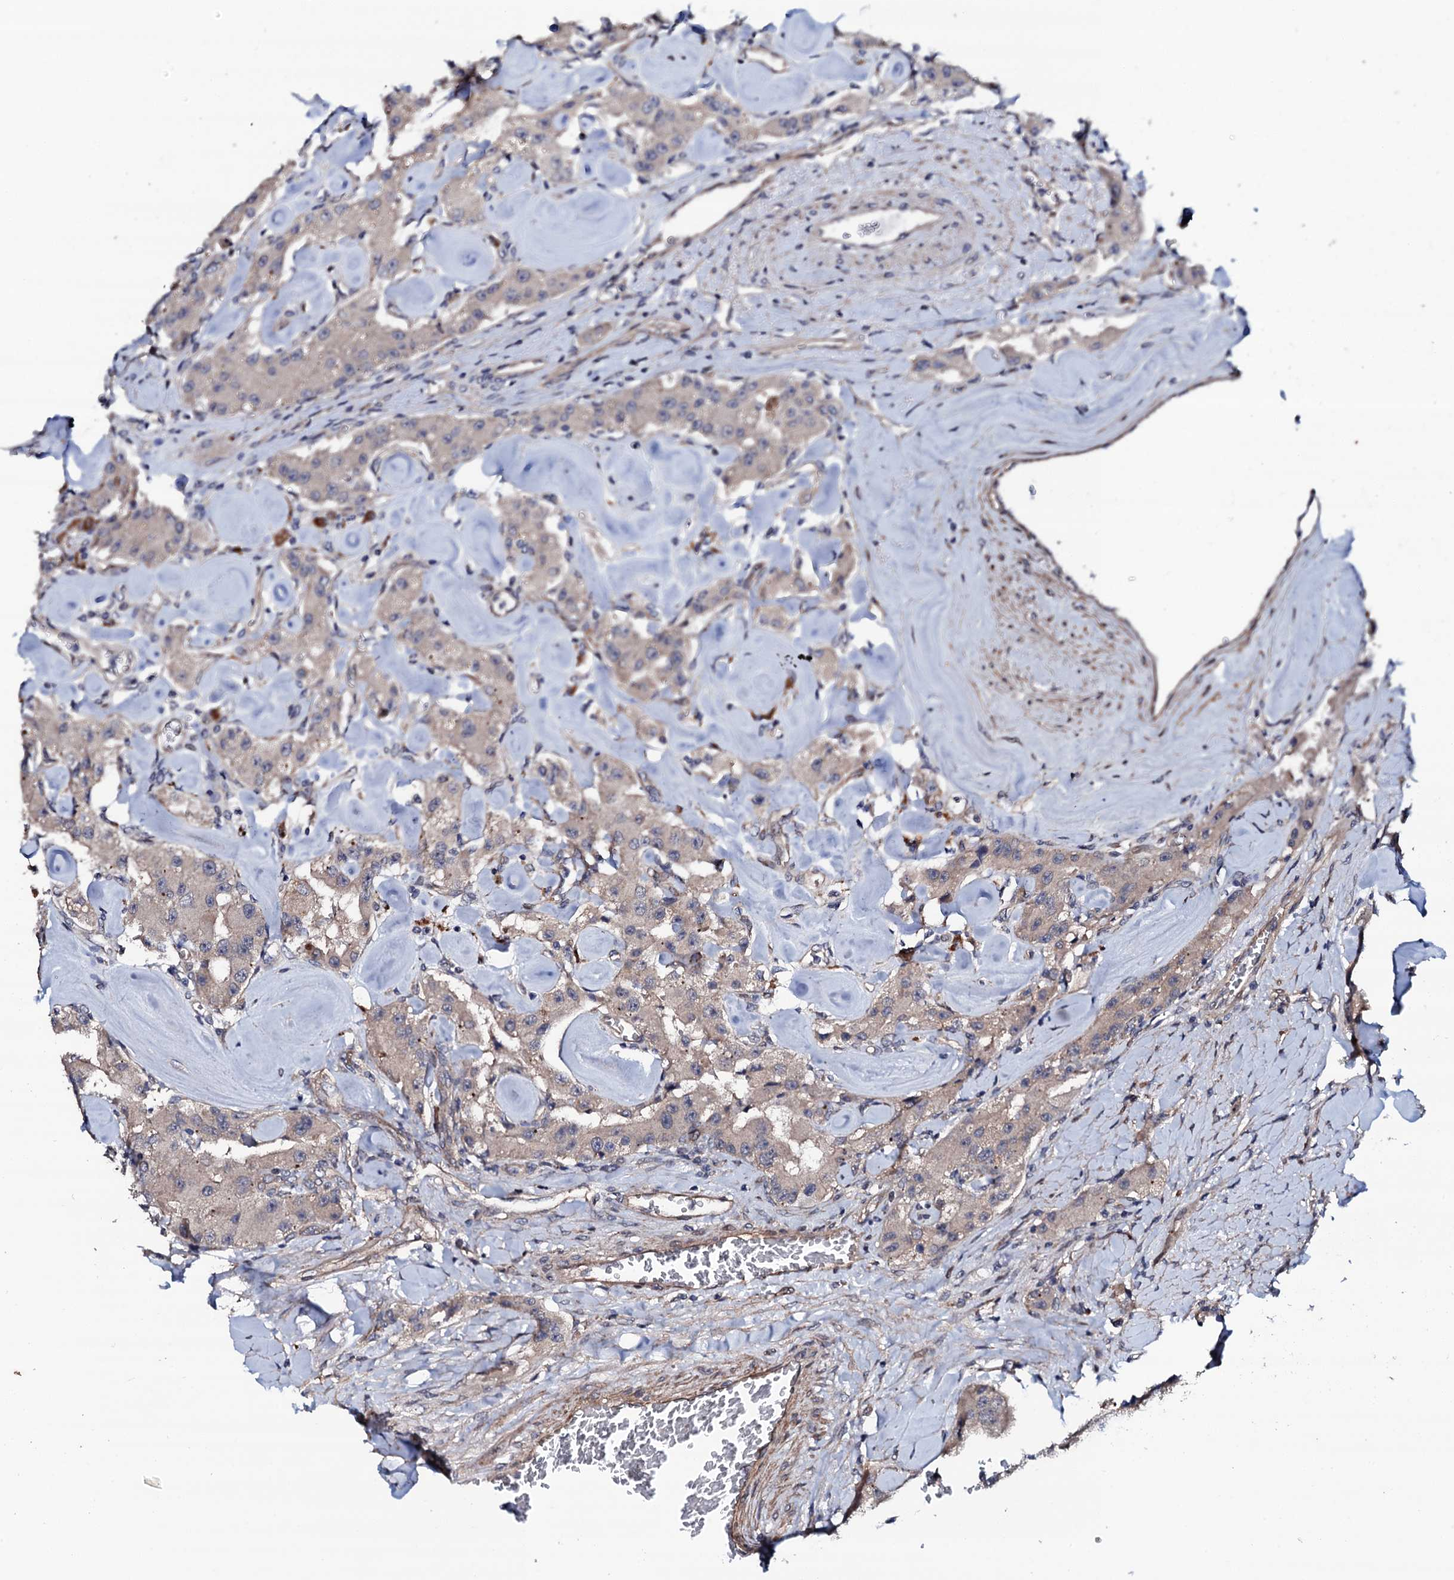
{"staining": {"intensity": "weak", "quantity": "<25%", "location": "cytoplasmic/membranous"}, "tissue": "carcinoid", "cell_type": "Tumor cells", "image_type": "cancer", "snomed": [{"axis": "morphology", "description": "Carcinoid, malignant, NOS"}, {"axis": "topography", "description": "Pancreas"}], "caption": "Human carcinoid (malignant) stained for a protein using immunohistochemistry (IHC) reveals no positivity in tumor cells.", "gene": "CIAO2A", "patient": {"sex": "male", "age": 41}}